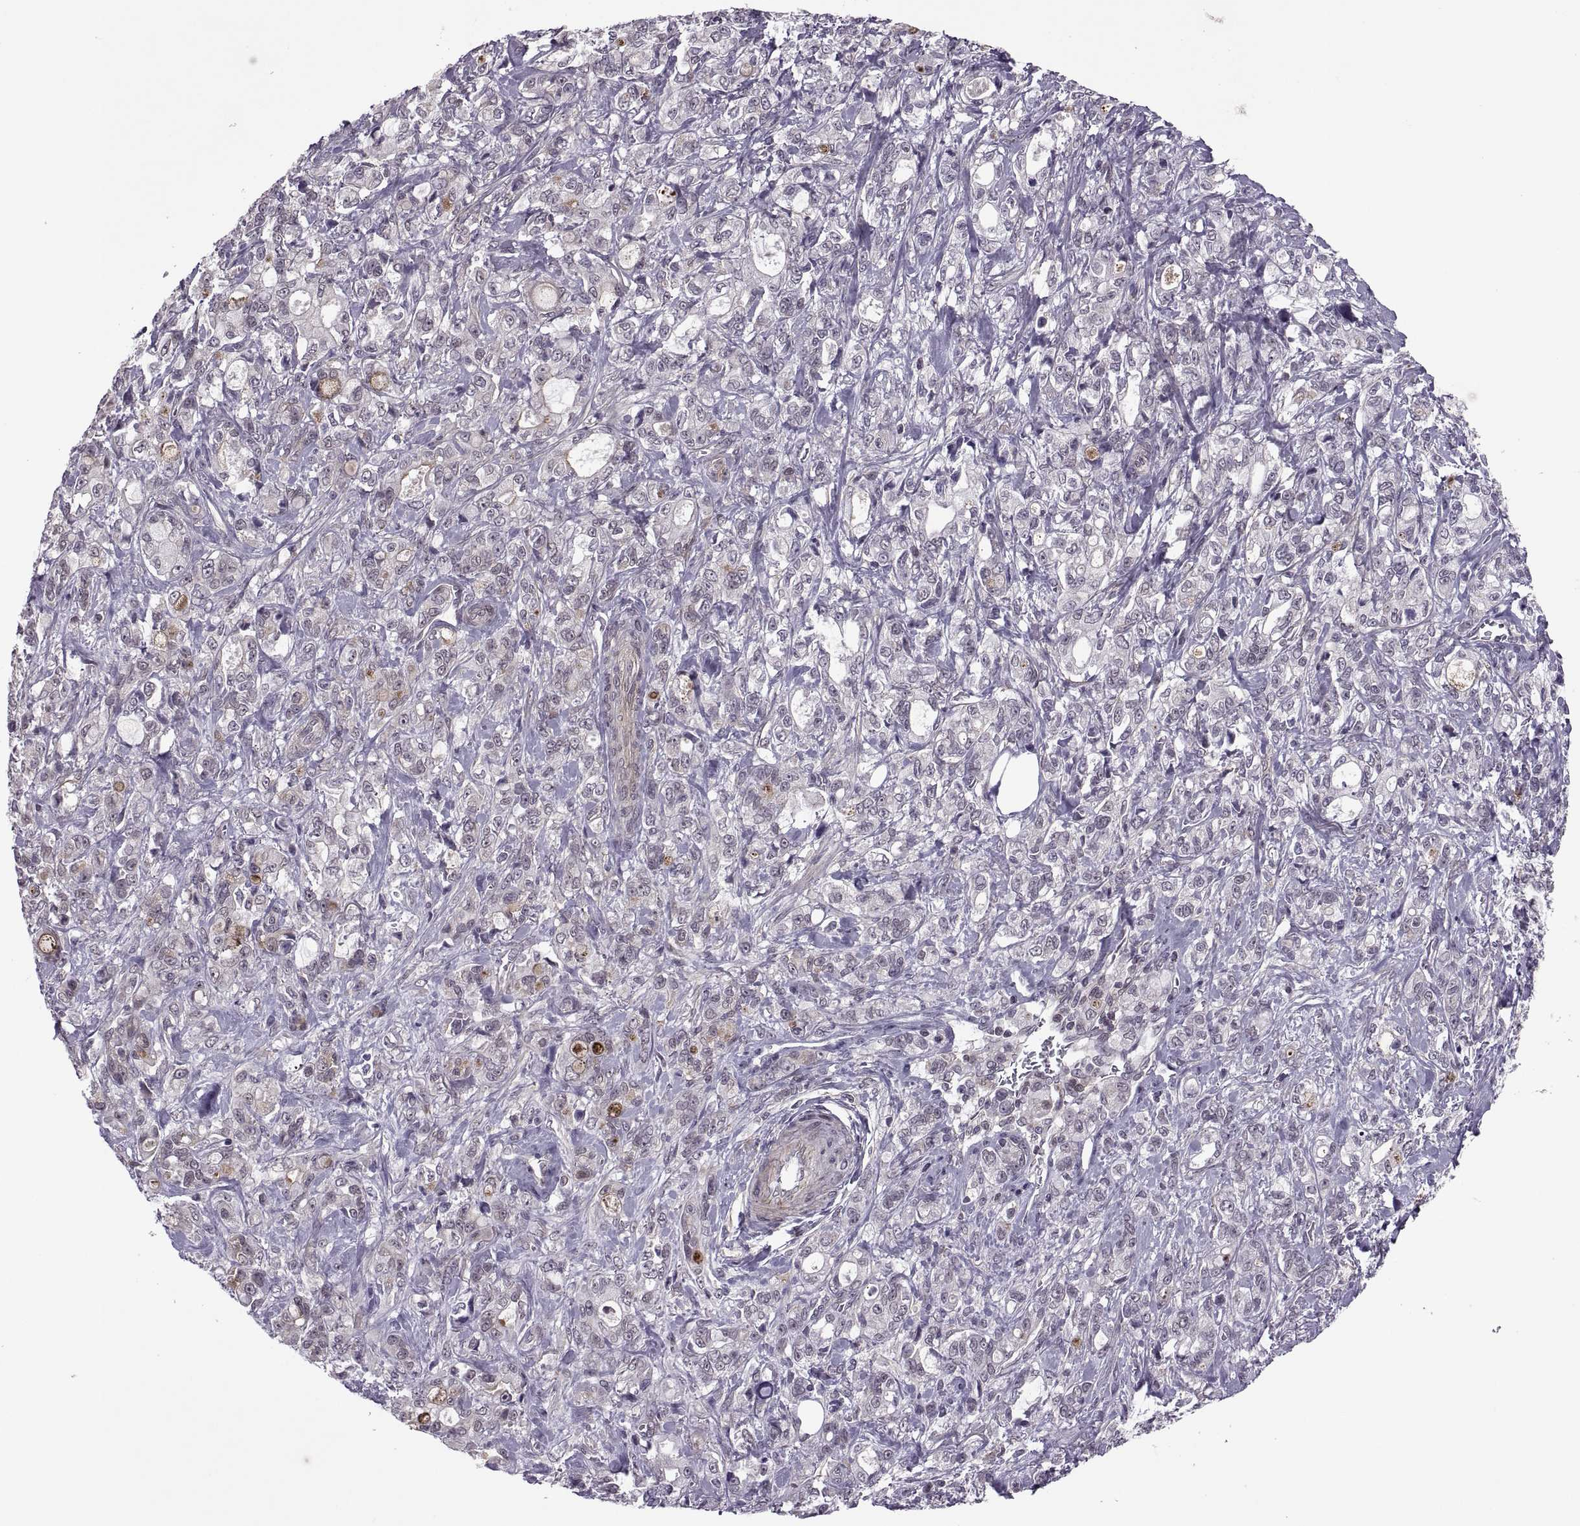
{"staining": {"intensity": "negative", "quantity": "none", "location": "none"}, "tissue": "stomach cancer", "cell_type": "Tumor cells", "image_type": "cancer", "snomed": [{"axis": "morphology", "description": "Adenocarcinoma, NOS"}, {"axis": "topography", "description": "Stomach"}], "caption": "Adenocarcinoma (stomach) was stained to show a protein in brown. There is no significant positivity in tumor cells.", "gene": "ODF3", "patient": {"sex": "male", "age": 63}}